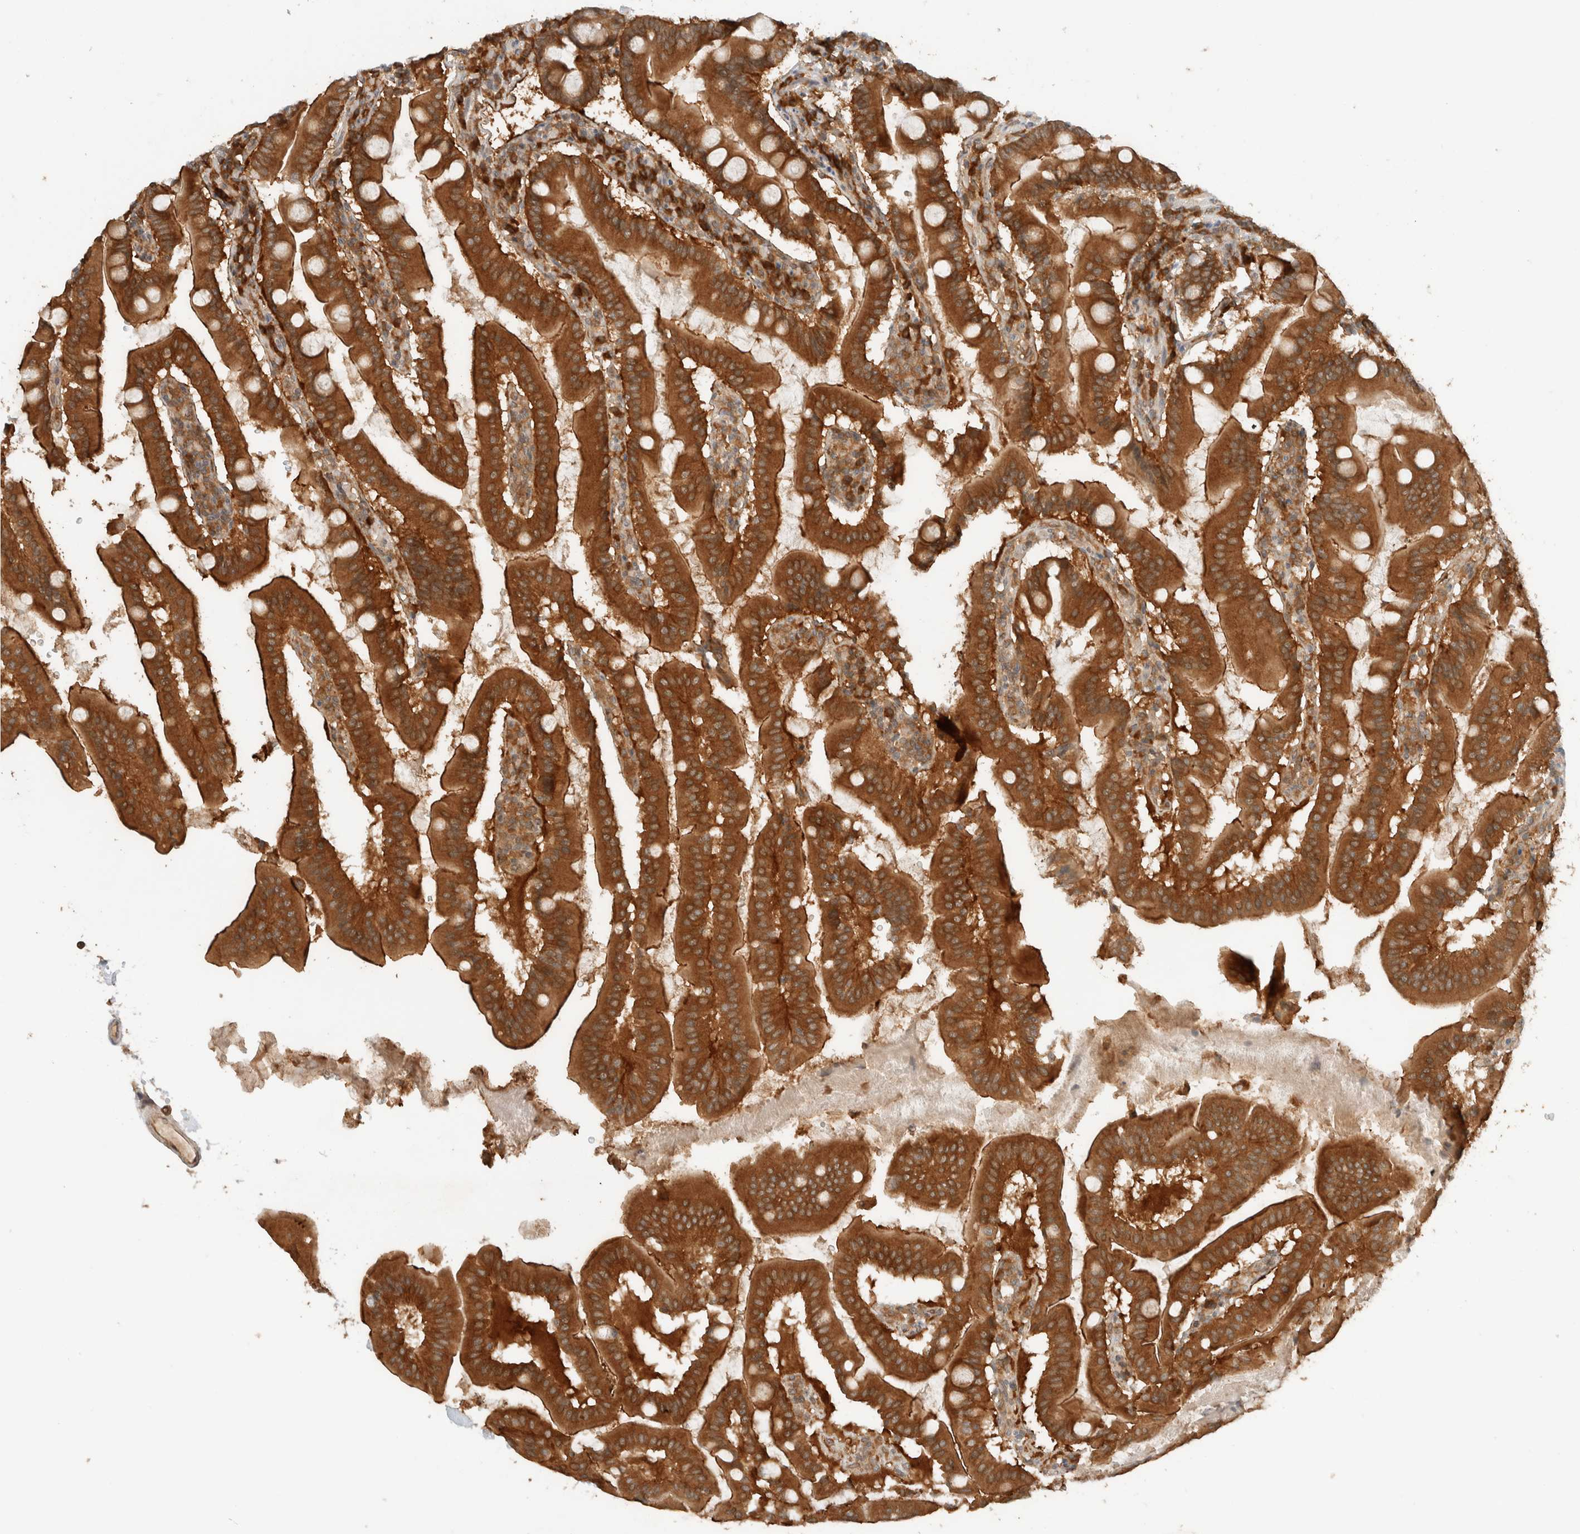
{"staining": {"intensity": "strong", "quantity": ">75%", "location": "cytoplasmic/membranous"}, "tissue": "duodenum", "cell_type": "Glandular cells", "image_type": "normal", "snomed": [{"axis": "morphology", "description": "Normal tissue, NOS"}, {"axis": "morphology", "description": "Adenocarcinoma, NOS"}, {"axis": "topography", "description": "Pancreas"}, {"axis": "topography", "description": "Duodenum"}], "caption": "Duodenum stained with a protein marker shows strong staining in glandular cells.", "gene": "ARFGEF2", "patient": {"sex": "male", "age": 50}}